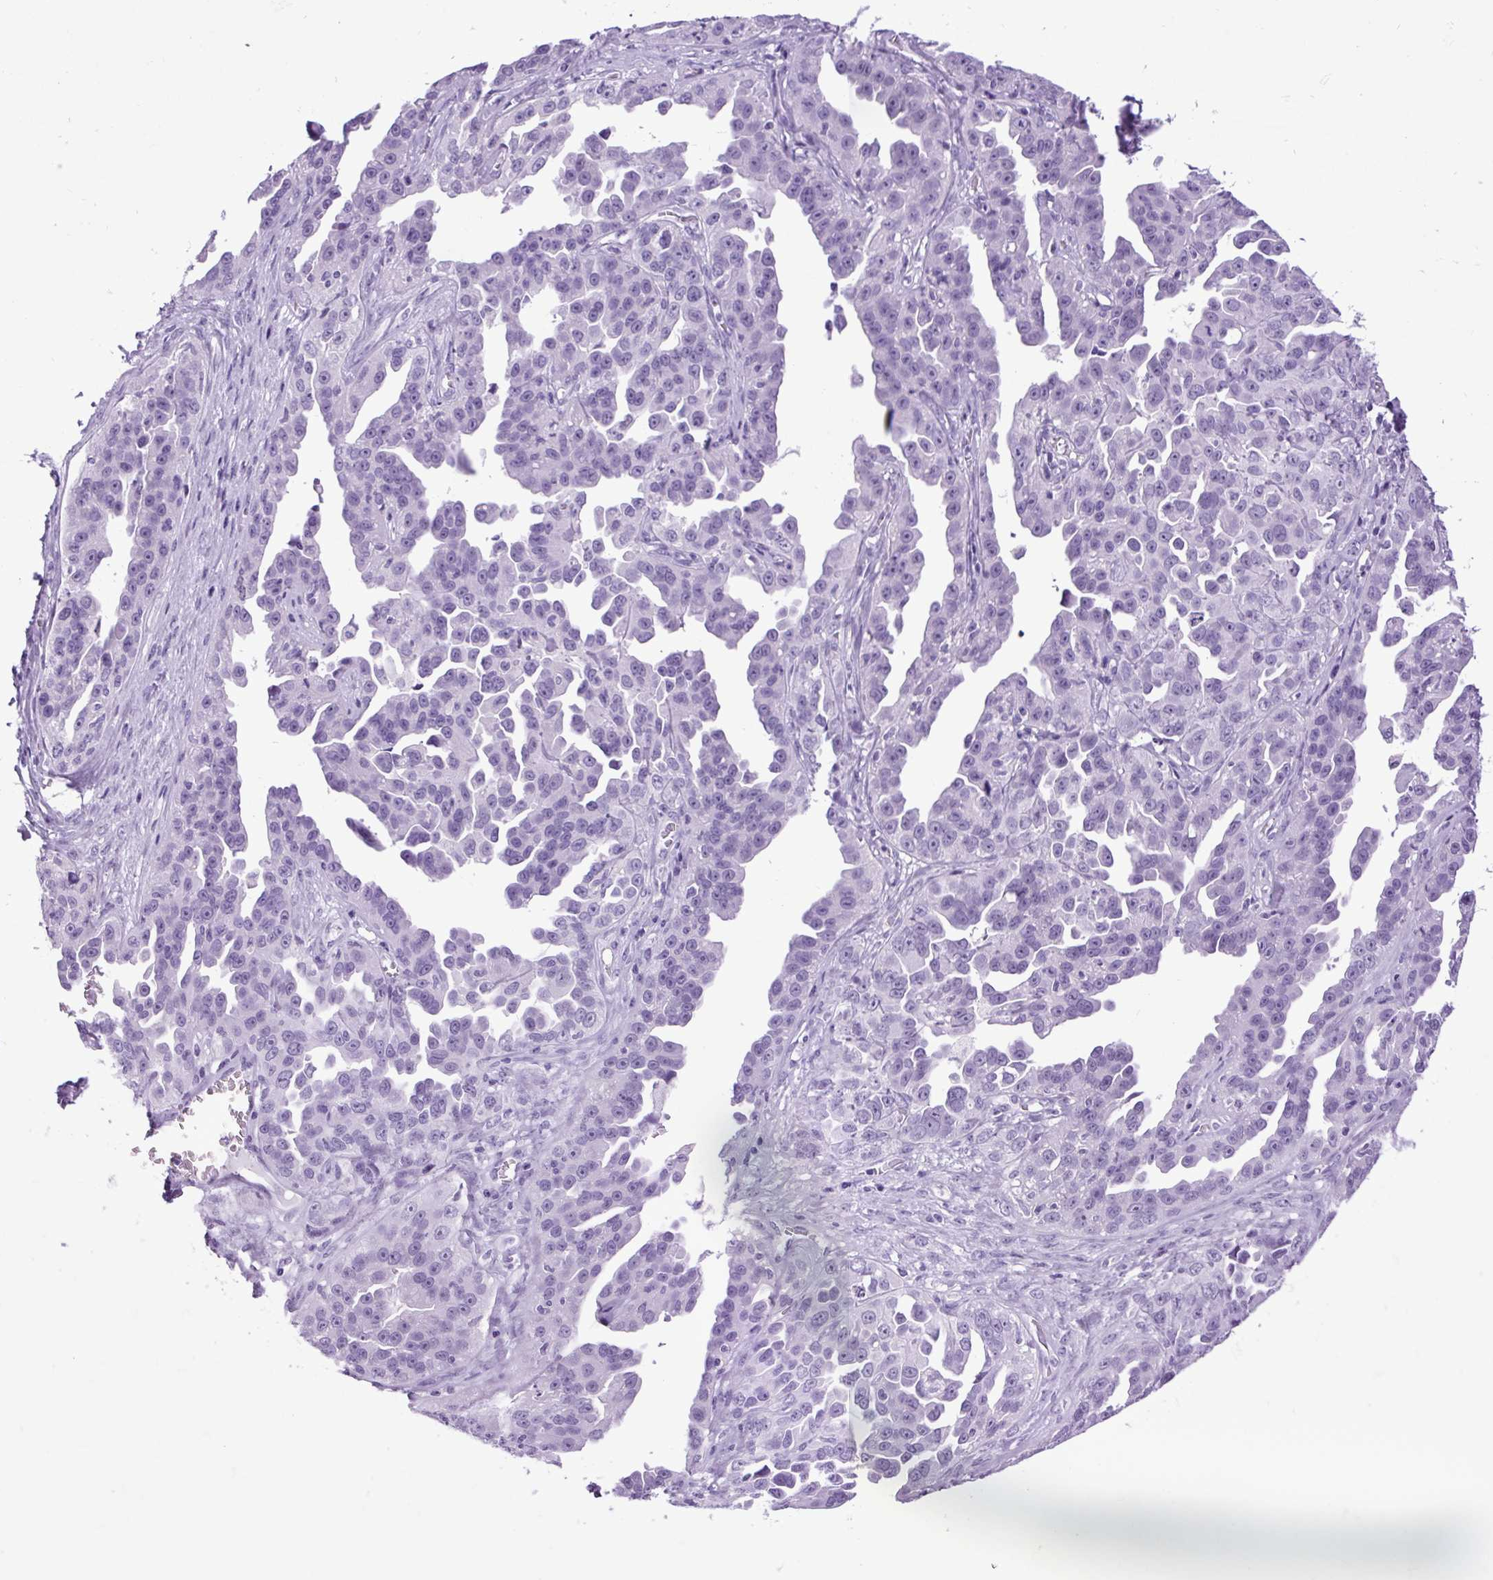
{"staining": {"intensity": "negative", "quantity": "none", "location": "none"}, "tissue": "ovarian cancer", "cell_type": "Tumor cells", "image_type": "cancer", "snomed": [{"axis": "morphology", "description": "Cystadenocarcinoma, serous, NOS"}, {"axis": "topography", "description": "Ovary"}], "caption": "A high-resolution image shows immunohistochemistry staining of ovarian serous cystadenocarcinoma, which displays no significant expression in tumor cells.", "gene": "DPP6", "patient": {"sex": "female", "age": 75}}